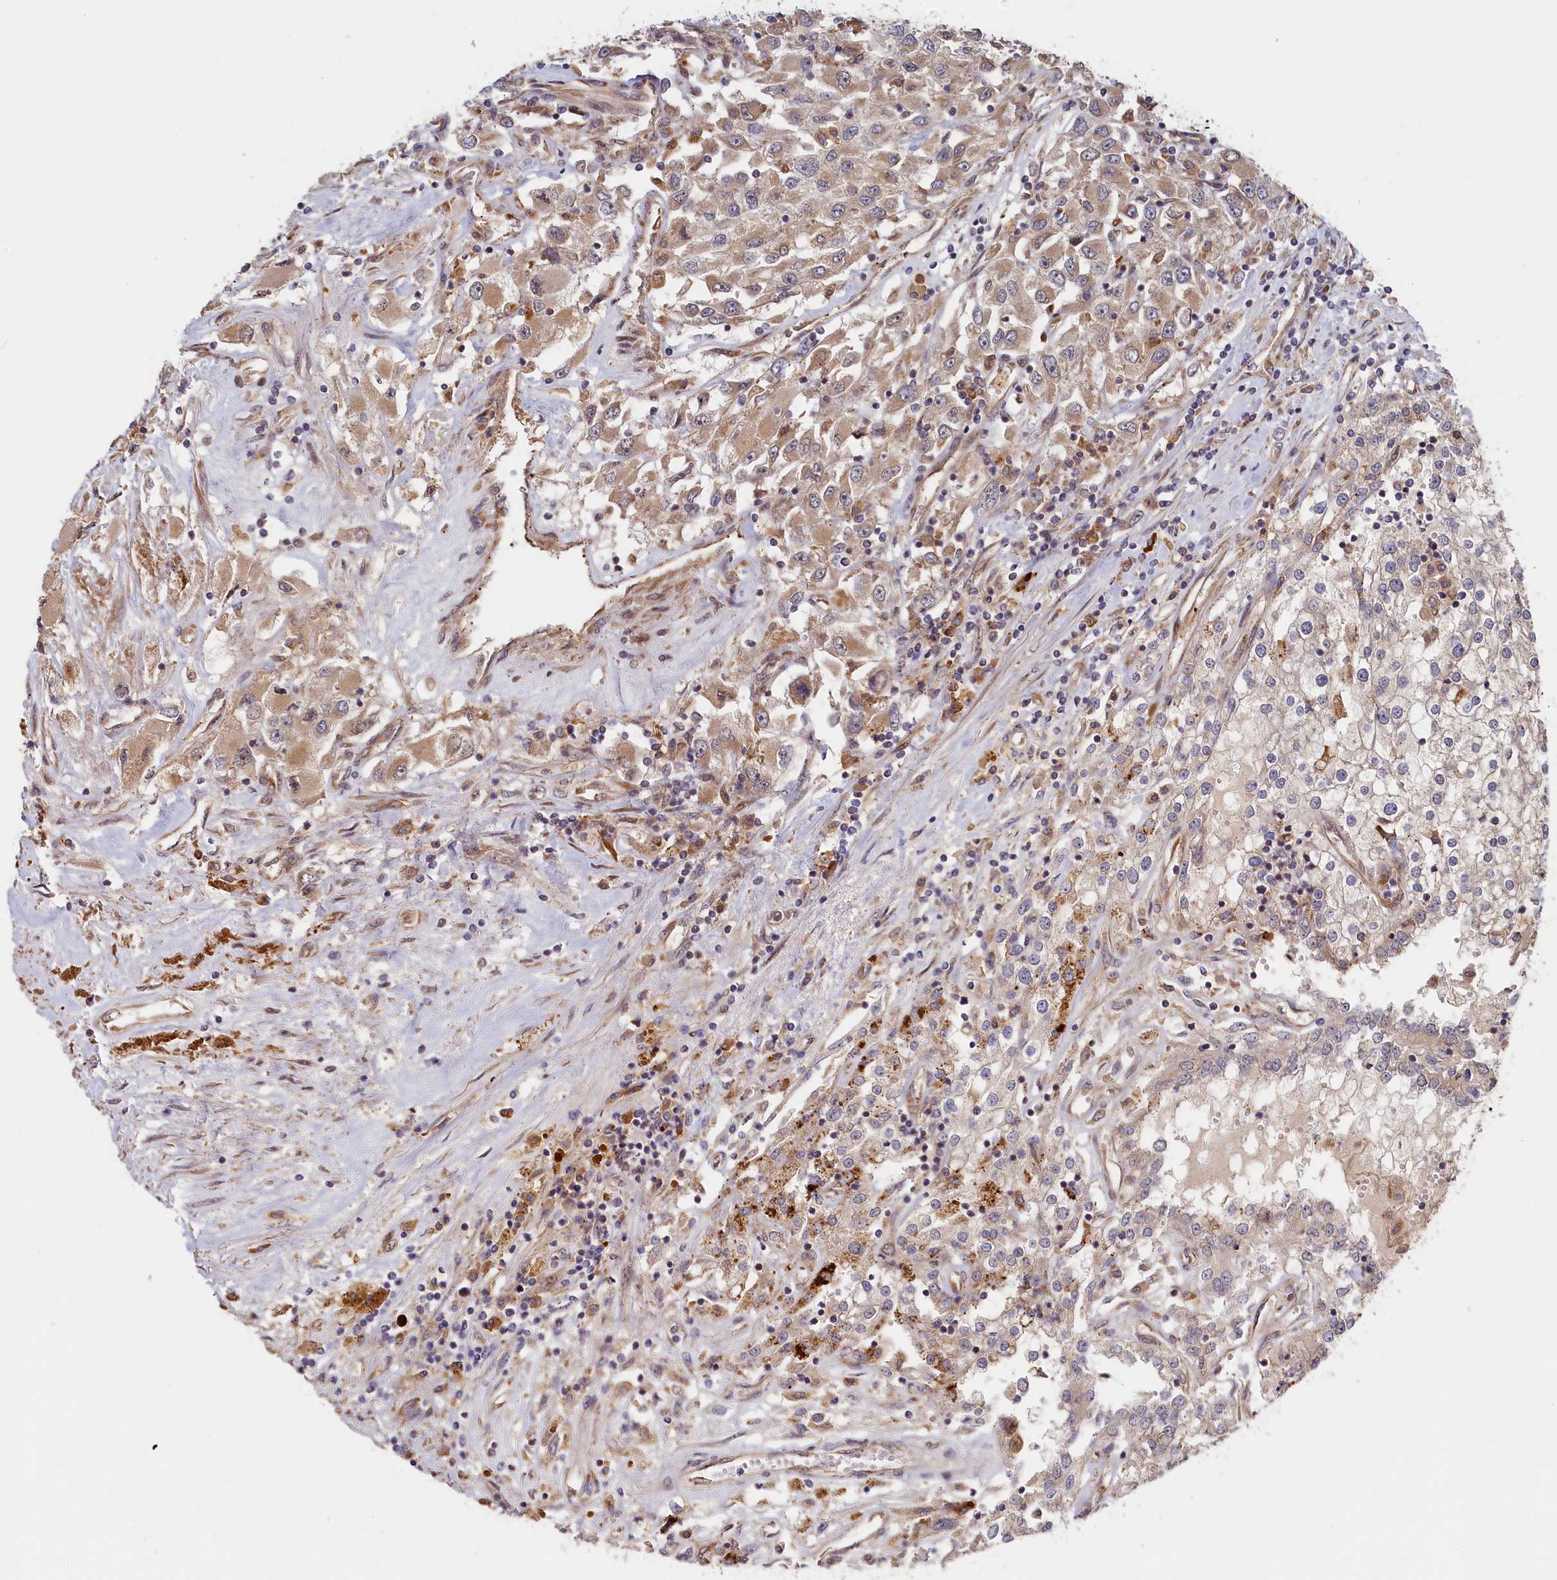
{"staining": {"intensity": "weak", "quantity": "<25%", "location": "cytoplasmic/membranous"}, "tissue": "renal cancer", "cell_type": "Tumor cells", "image_type": "cancer", "snomed": [{"axis": "morphology", "description": "Adenocarcinoma, NOS"}, {"axis": "topography", "description": "Kidney"}], "caption": "Micrograph shows no significant protein positivity in tumor cells of adenocarcinoma (renal).", "gene": "CEP44", "patient": {"sex": "female", "age": 52}}